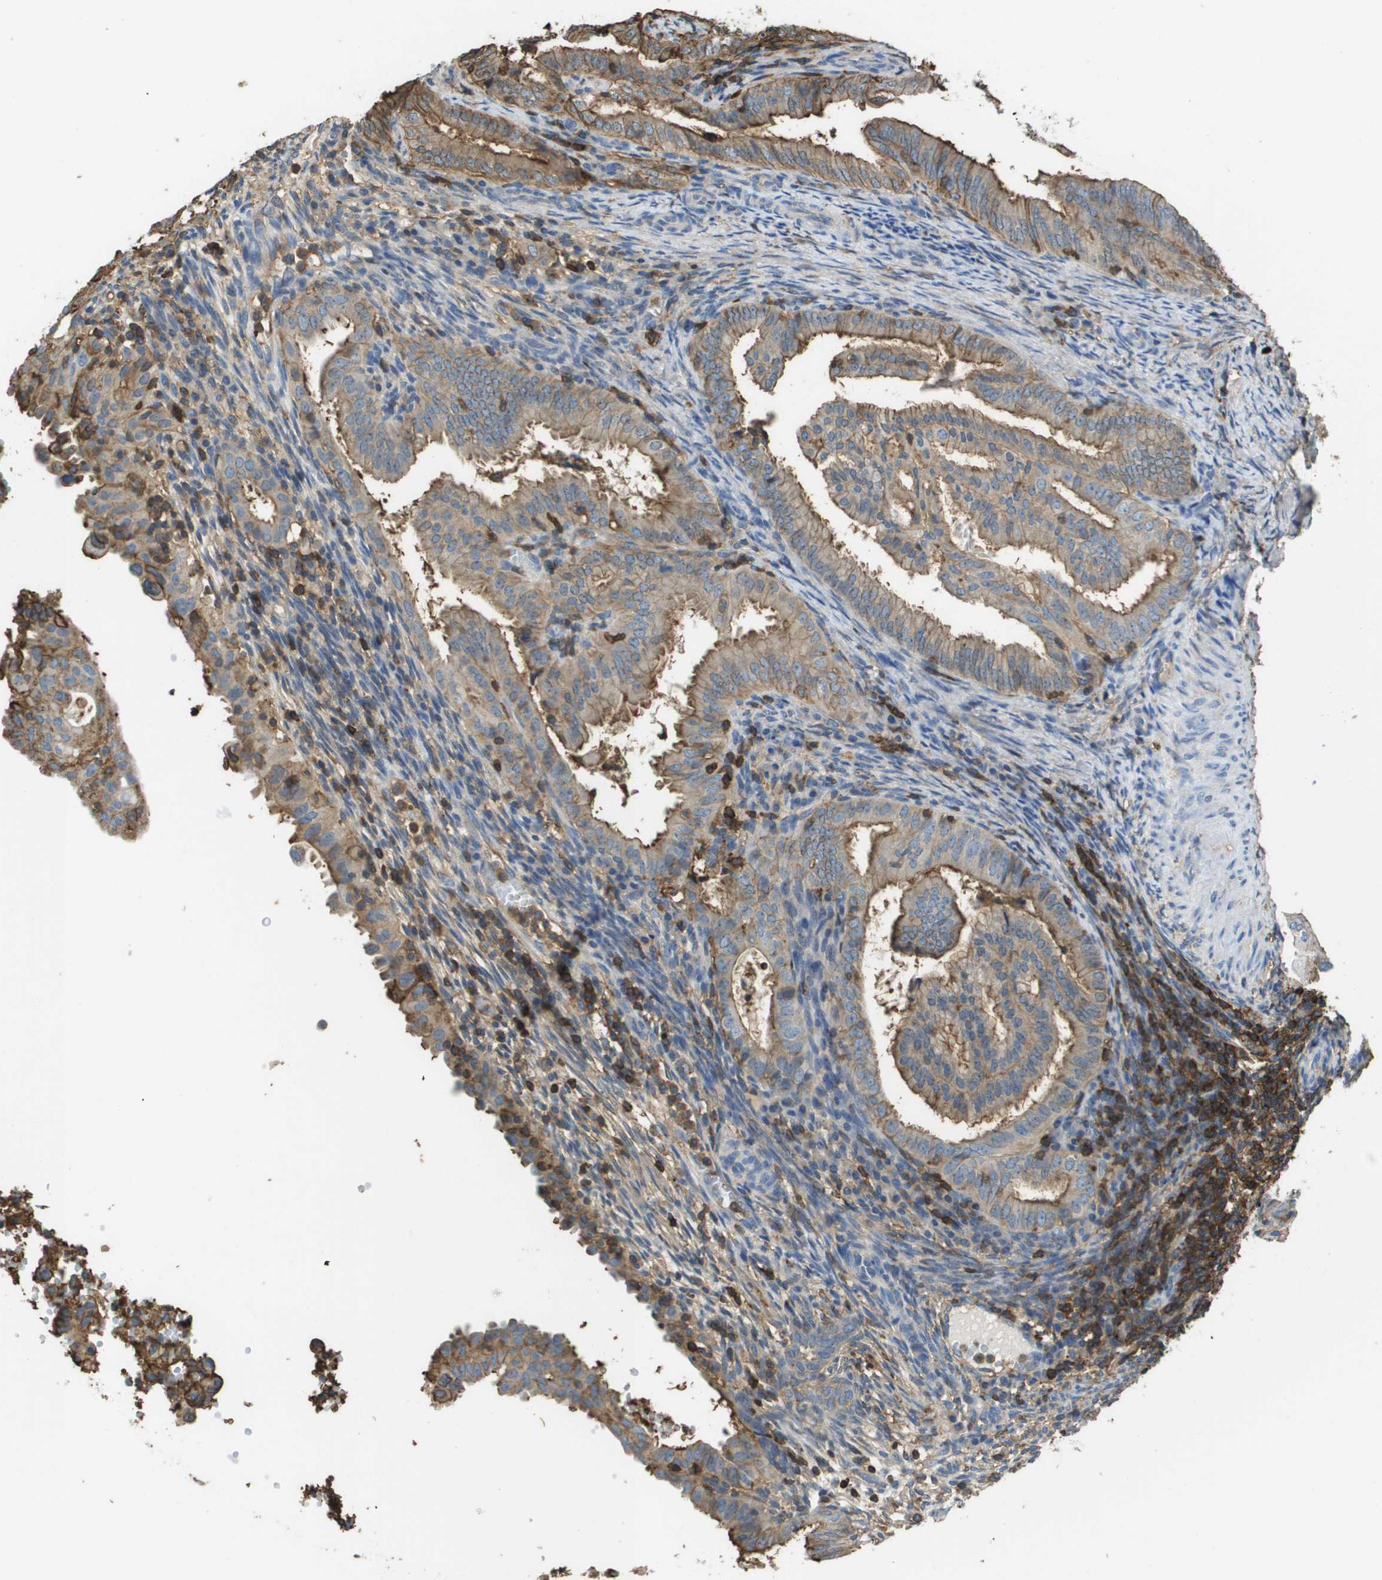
{"staining": {"intensity": "weak", "quantity": ">75%", "location": "cytoplasmic/membranous"}, "tissue": "endometrial cancer", "cell_type": "Tumor cells", "image_type": "cancer", "snomed": [{"axis": "morphology", "description": "Adenocarcinoma, NOS"}, {"axis": "topography", "description": "Endometrium"}], "caption": "Protein staining of endometrial cancer (adenocarcinoma) tissue demonstrates weak cytoplasmic/membranous expression in about >75% of tumor cells. The staining is performed using DAB brown chromogen to label protein expression. The nuclei are counter-stained blue using hematoxylin.", "gene": "PASK", "patient": {"sex": "female", "age": 58}}